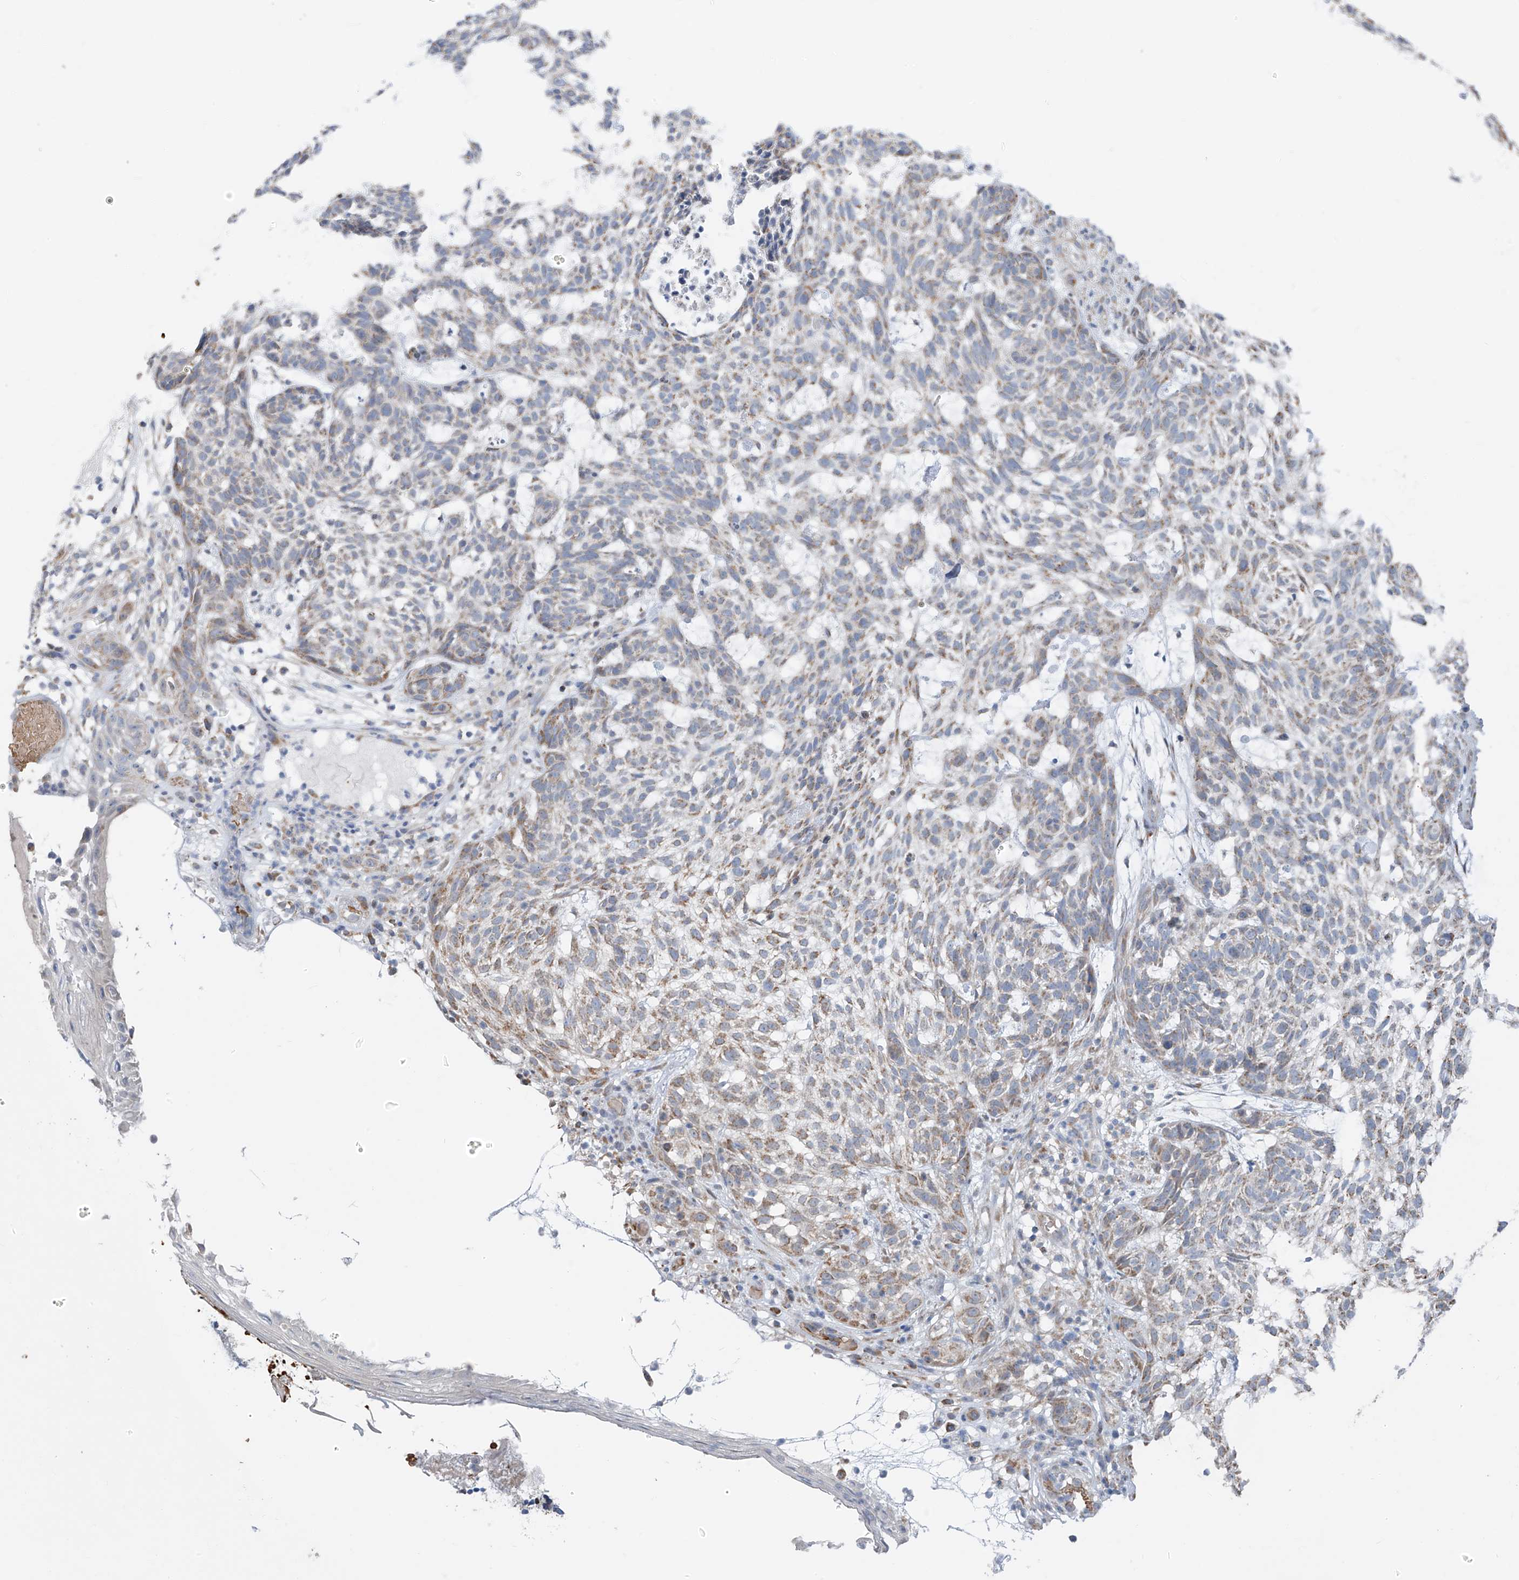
{"staining": {"intensity": "weak", "quantity": ">75%", "location": "cytoplasmic/membranous"}, "tissue": "skin cancer", "cell_type": "Tumor cells", "image_type": "cancer", "snomed": [{"axis": "morphology", "description": "Basal cell carcinoma"}, {"axis": "topography", "description": "Skin"}], "caption": "High-magnification brightfield microscopy of skin cancer (basal cell carcinoma) stained with DAB (brown) and counterstained with hematoxylin (blue). tumor cells exhibit weak cytoplasmic/membranous expression is appreciated in approximately>75% of cells.", "gene": "EOMES", "patient": {"sex": "male", "age": 85}}